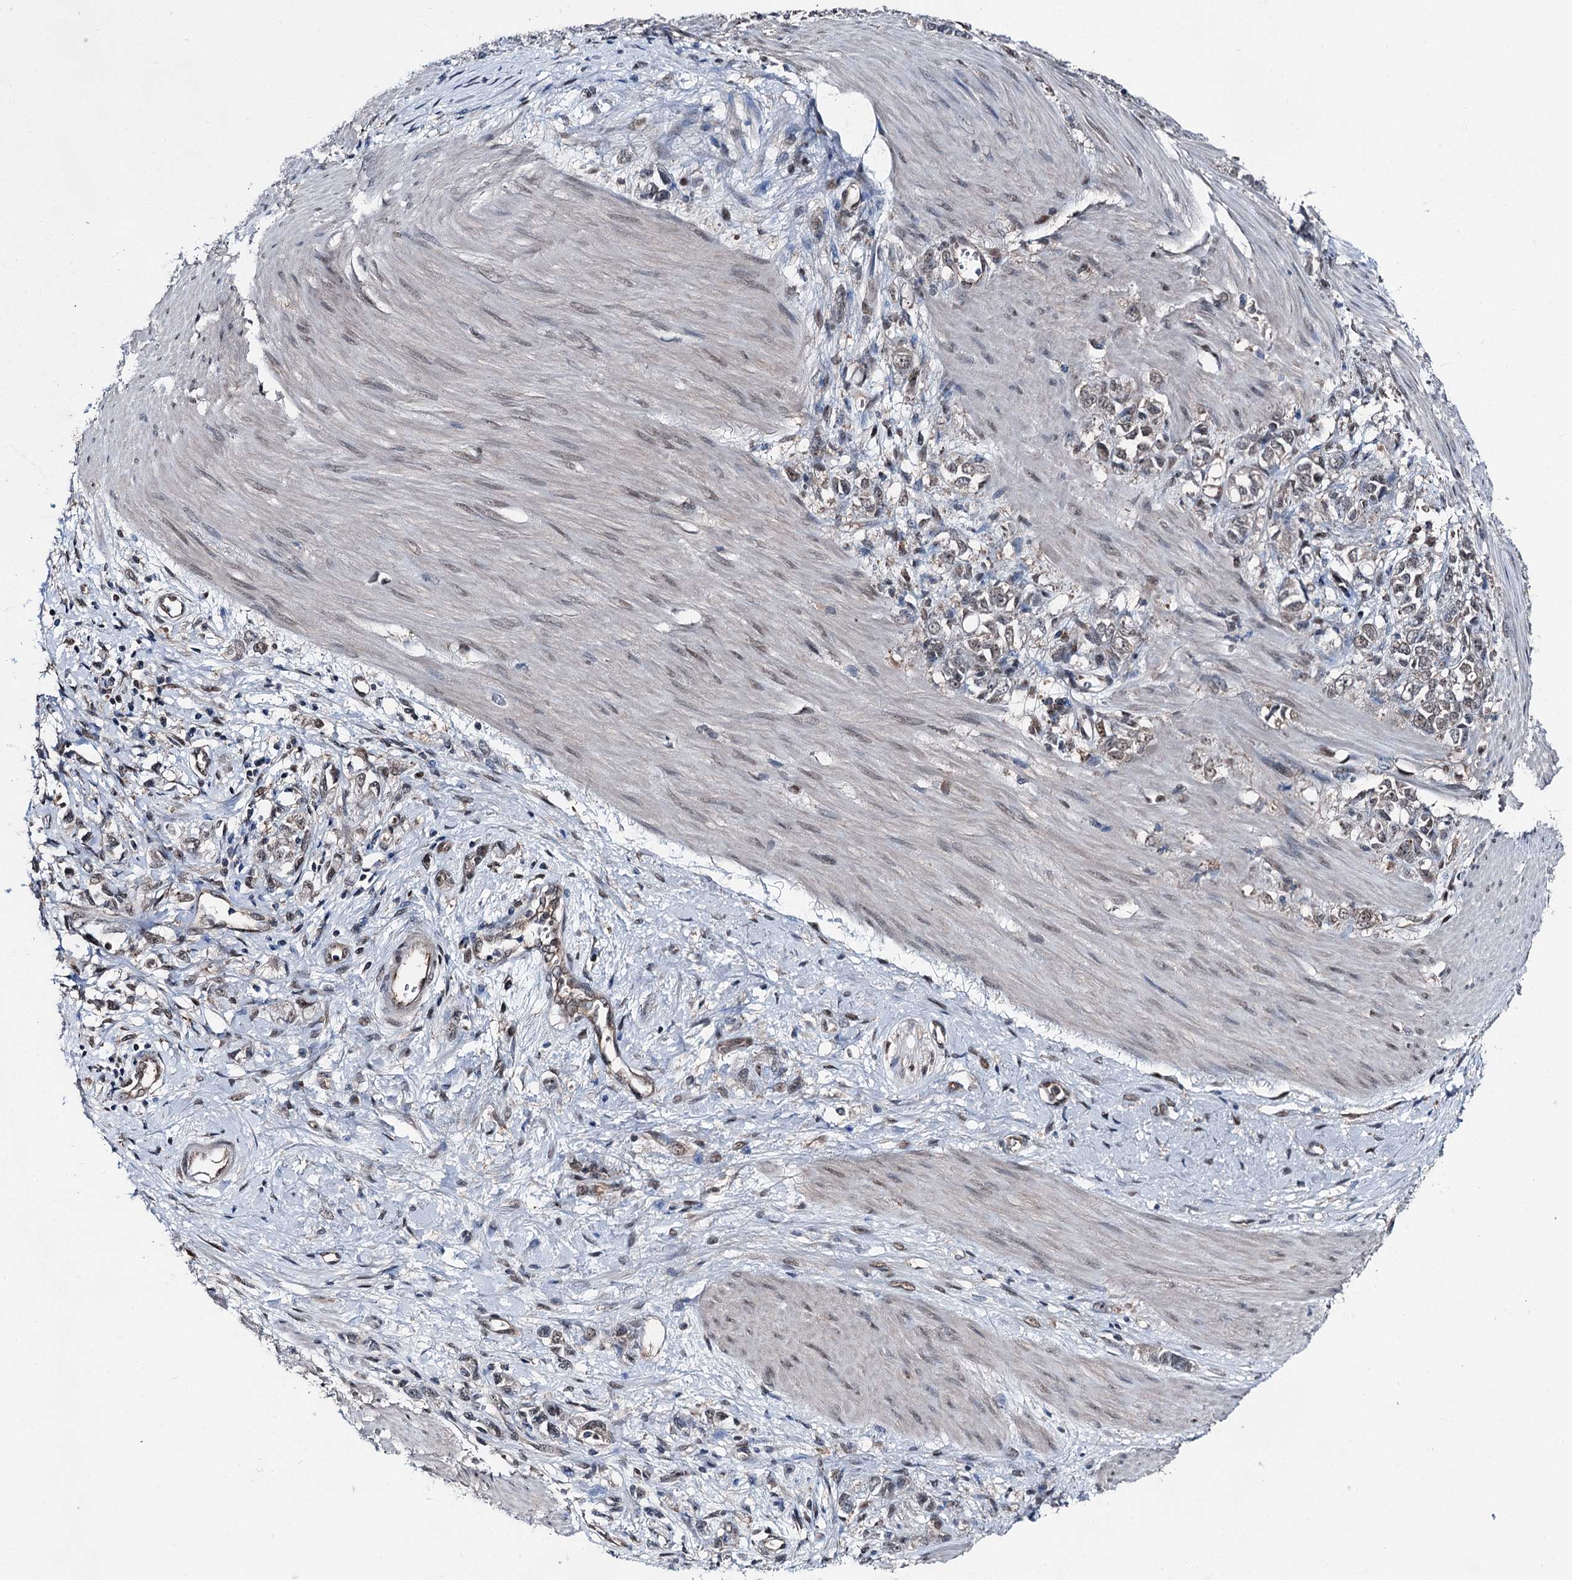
{"staining": {"intensity": "weak", "quantity": ">75%", "location": "nuclear"}, "tissue": "stomach cancer", "cell_type": "Tumor cells", "image_type": "cancer", "snomed": [{"axis": "morphology", "description": "Adenocarcinoma, NOS"}, {"axis": "topography", "description": "Stomach"}], "caption": "Tumor cells show low levels of weak nuclear staining in about >75% of cells in human adenocarcinoma (stomach).", "gene": "PSMD13", "patient": {"sex": "female", "age": 76}}